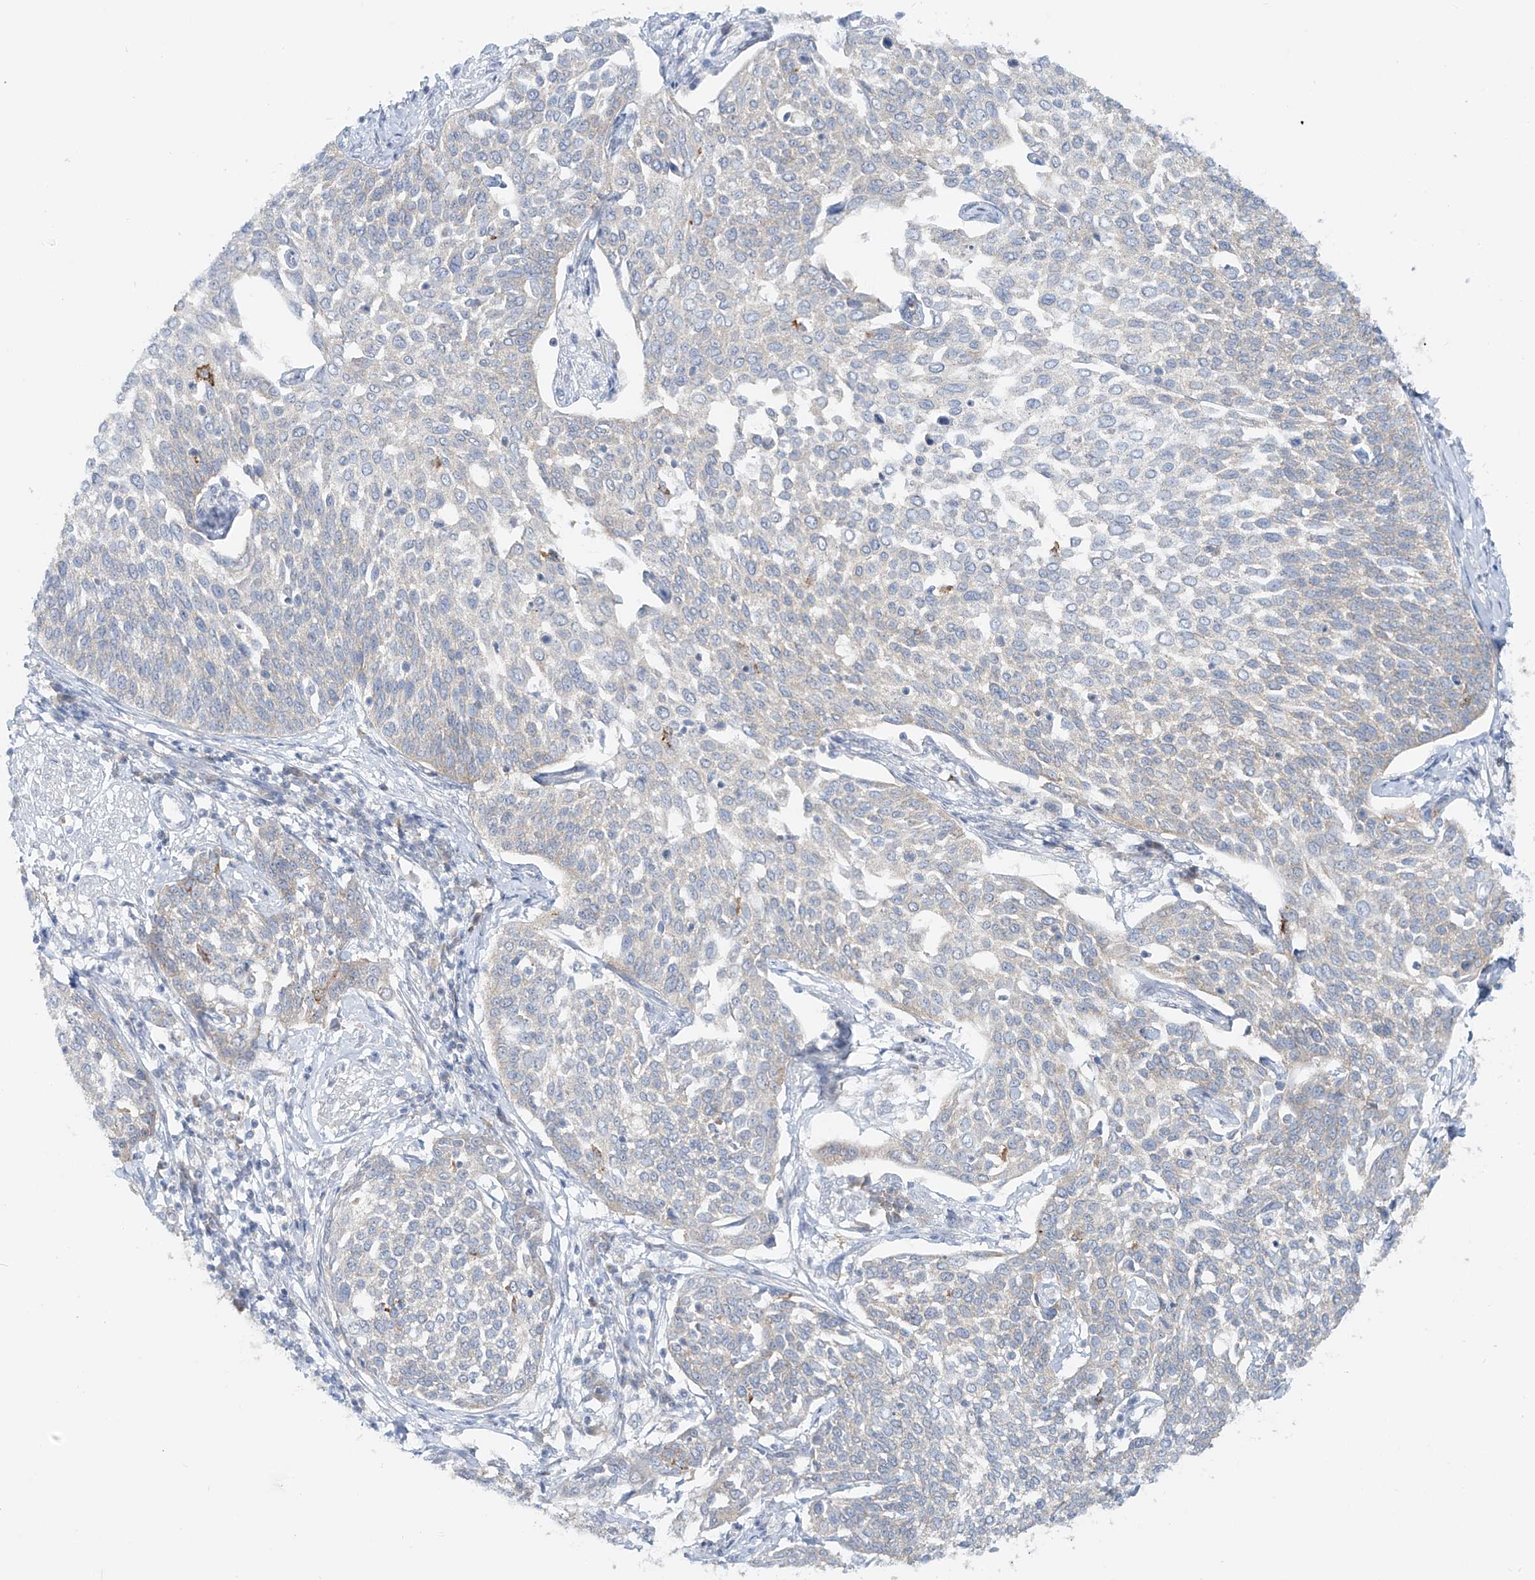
{"staining": {"intensity": "negative", "quantity": "none", "location": "none"}, "tissue": "cervical cancer", "cell_type": "Tumor cells", "image_type": "cancer", "snomed": [{"axis": "morphology", "description": "Squamous cell carcinoma, NOS"}, {"axis": "topography", "description": "Cervix"}], "caption": "Immunohistochemistry image of neoplastic tissue: squamous cell carcinoma (cervical) stained with DAB reveals no significant protein expression in tumor cells.", "gene": "TJAP1", "patient": {"sex": "female", "age": 34}}